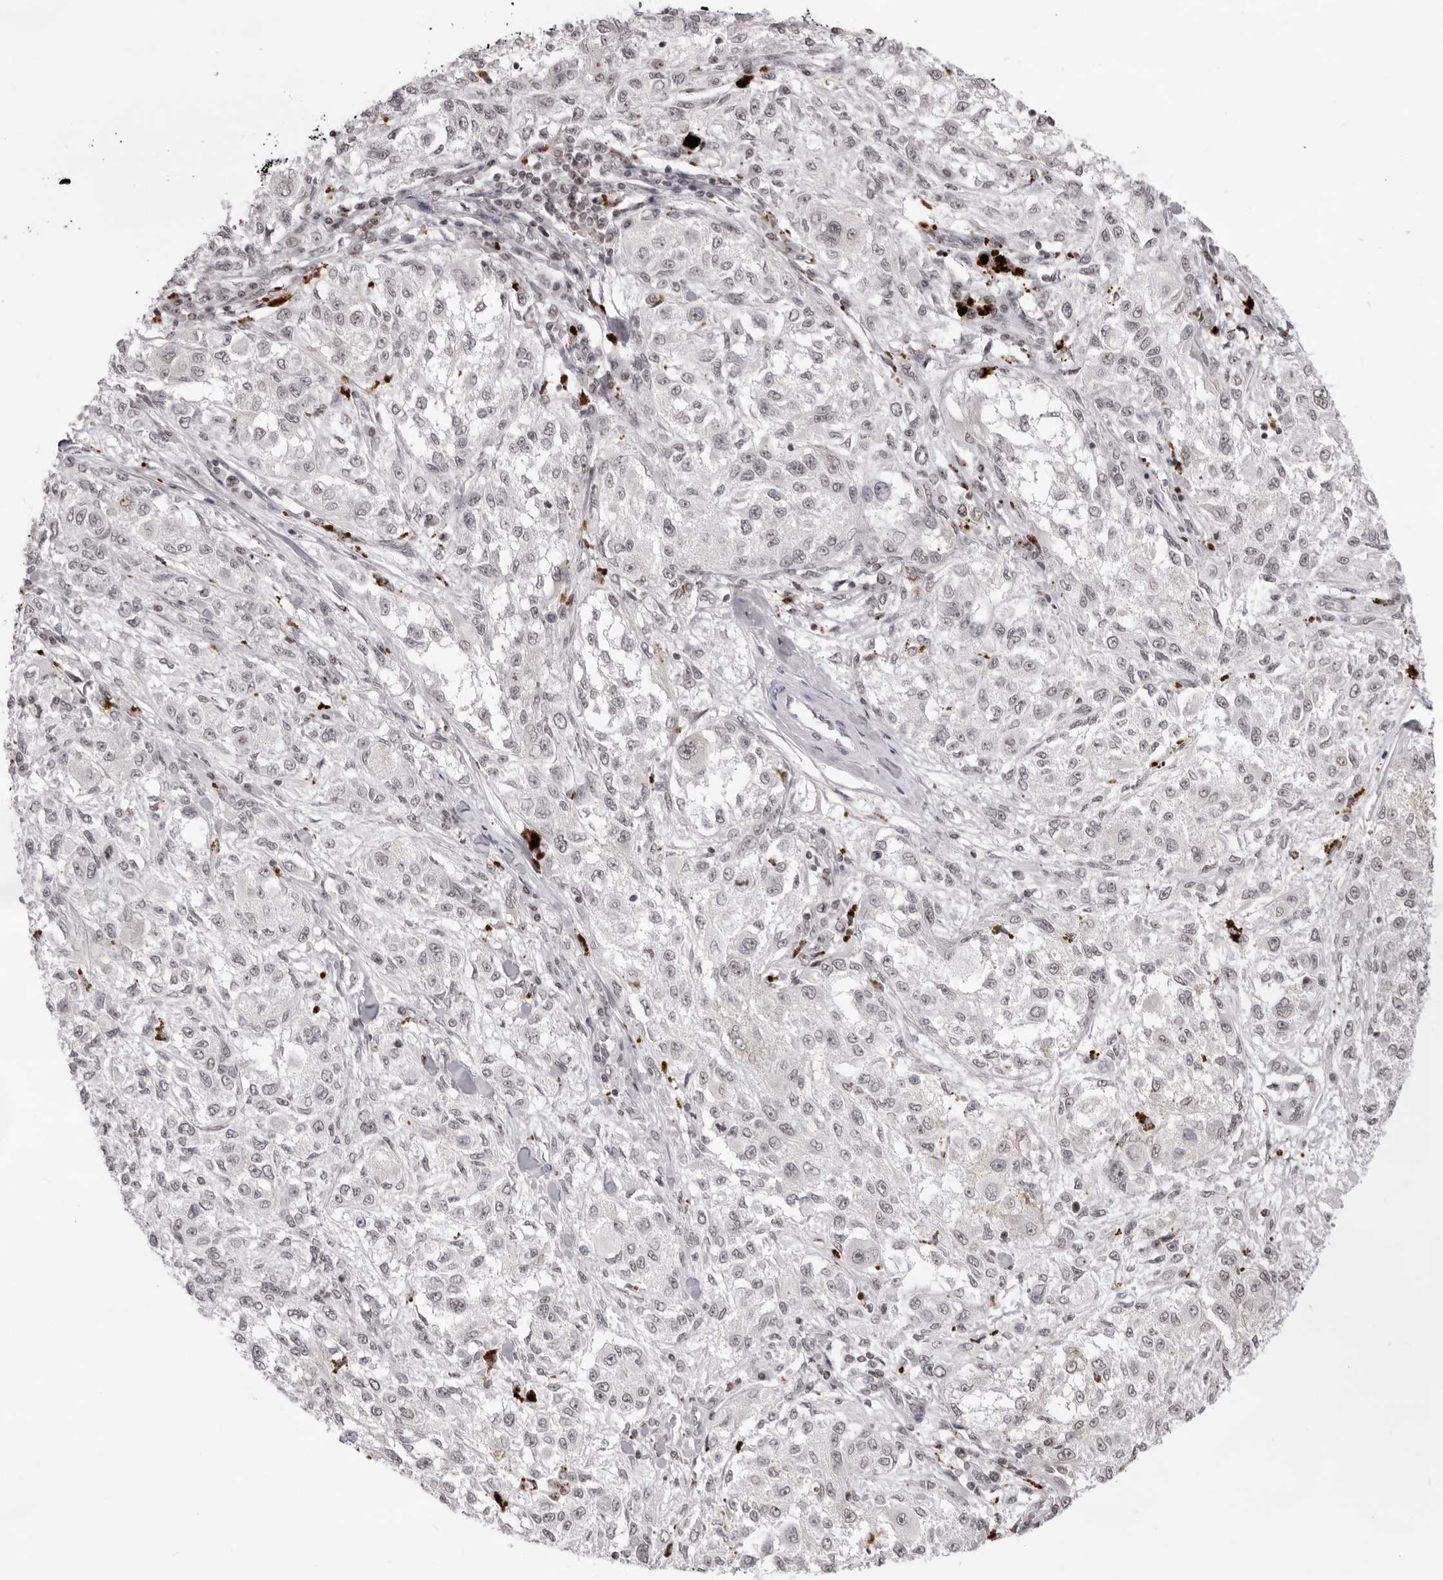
{"staining": {"intensity": "negative", "quantity": "none", "location": "none"}, "tissue": "melanoma", "cell_type": "Tumor cells", "image_type": "cancer", "snomed": [{"axis": "morphology", "description": "Necrosis, NOS"}, {"axis": "morphology", "description": "Malignant melanoma, NOS"}, {"axis": "topography", "description": "Skin"}], "caption": "Histopathology image shows no protein expression in tumor cells of melanoma tissue.", "gene": "NTM", "patient": {"sex": "female", "age": 87}}